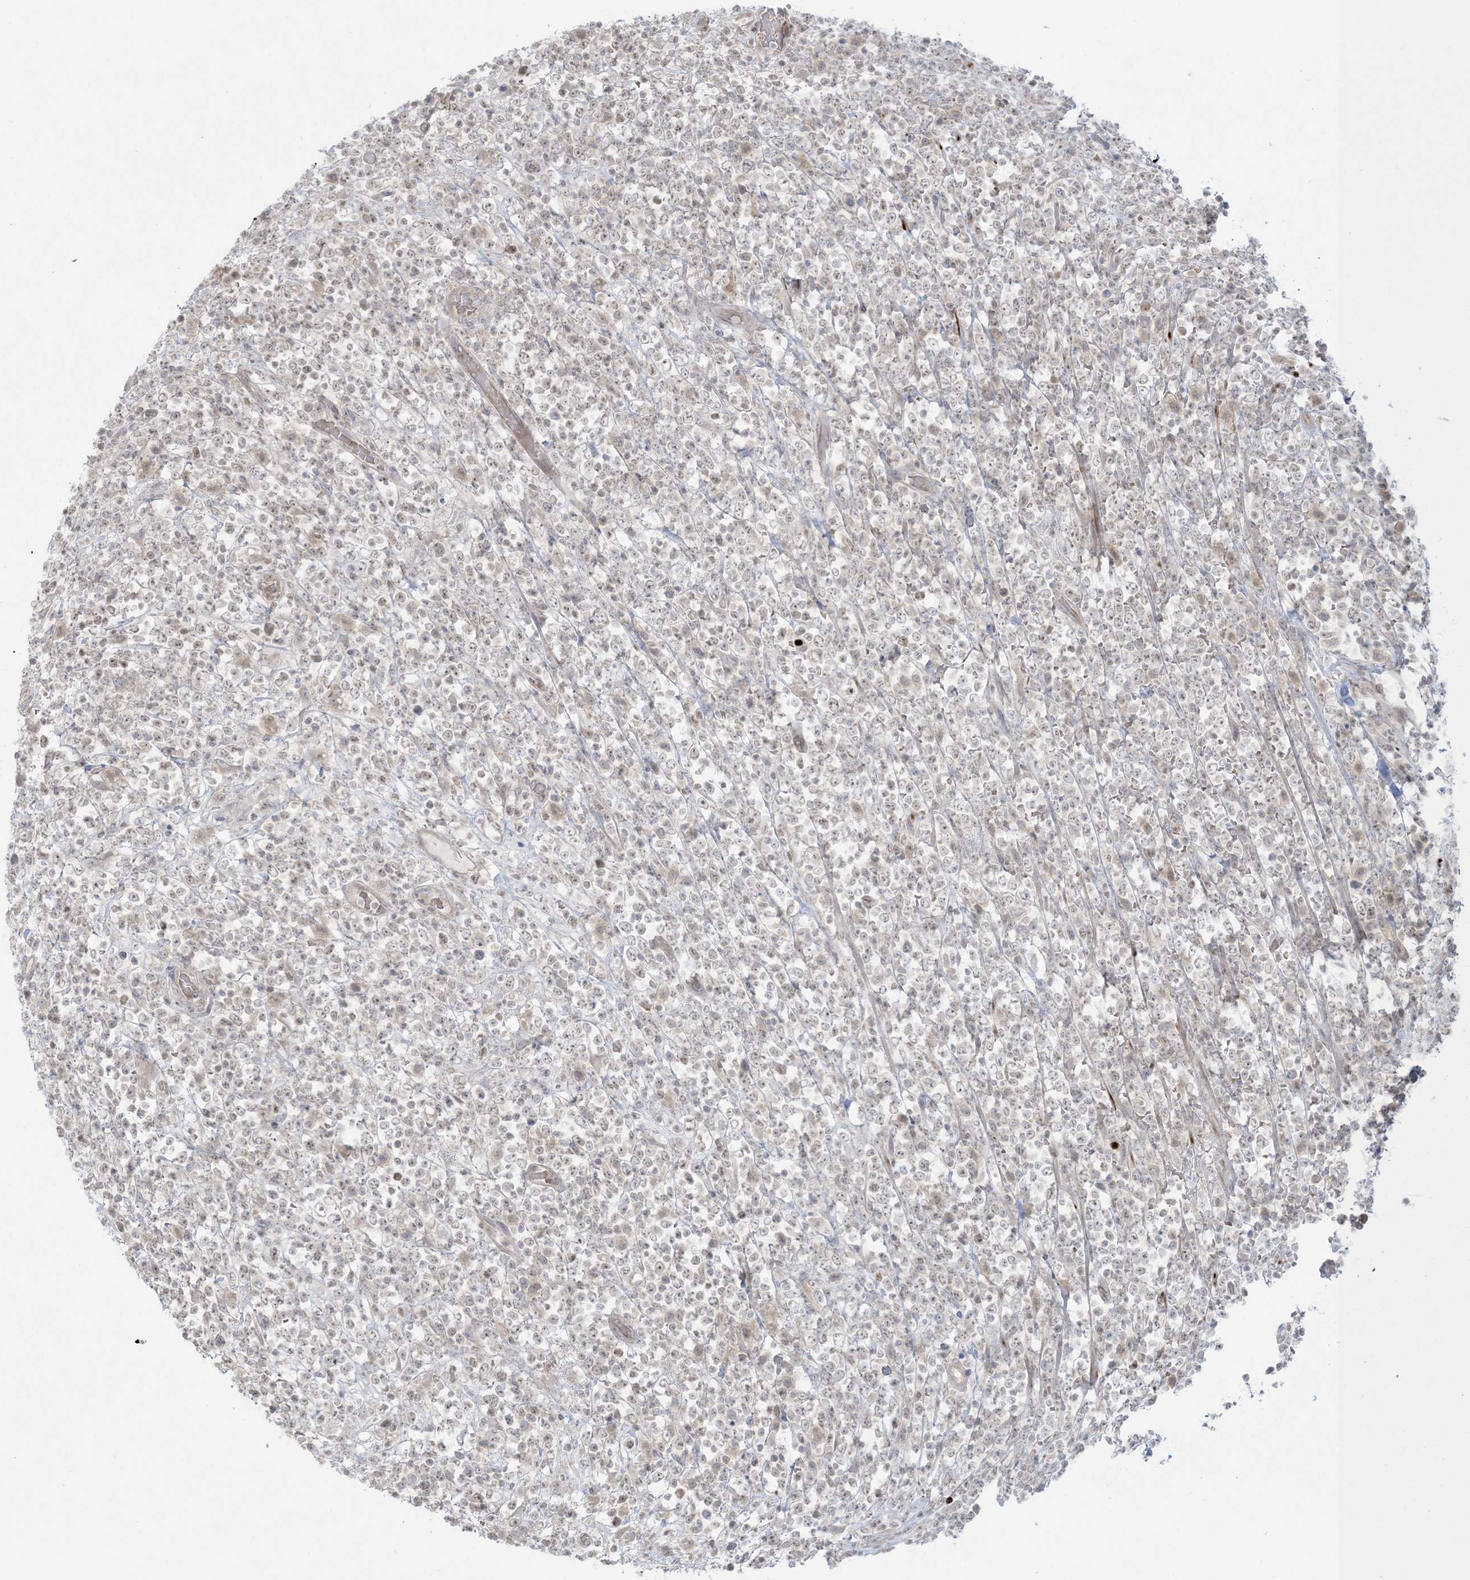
{"staining": {"intensity": "weak", "quantity": "<25%", "location": "nuclear"}, "tissue": "lymphoma", "cell_type": "Tumor cells", "image_type": "cancer", "snomed": [{"axis": "morphology", "description": "Malignant lymphoma, non-Hodgkin's type, High grade"}, {"axis": "topography", "description": "Colon"}], "caption": "High magnification brightfield microscopy of malignant lymphoma, non-Hodgkin's type (high-grade) stained with DAB (brown) and counterstained with hematoxylin (blue): tumor cells show no significant positivity. Brightfield microscopy of IHC stained with DAB (3,3'-diaminobenzidine) (brown) and hematoxylin (blue), captured at high magnification.", "gene": "NRBP2", "patient": {"sex": "female", "age": 53}}